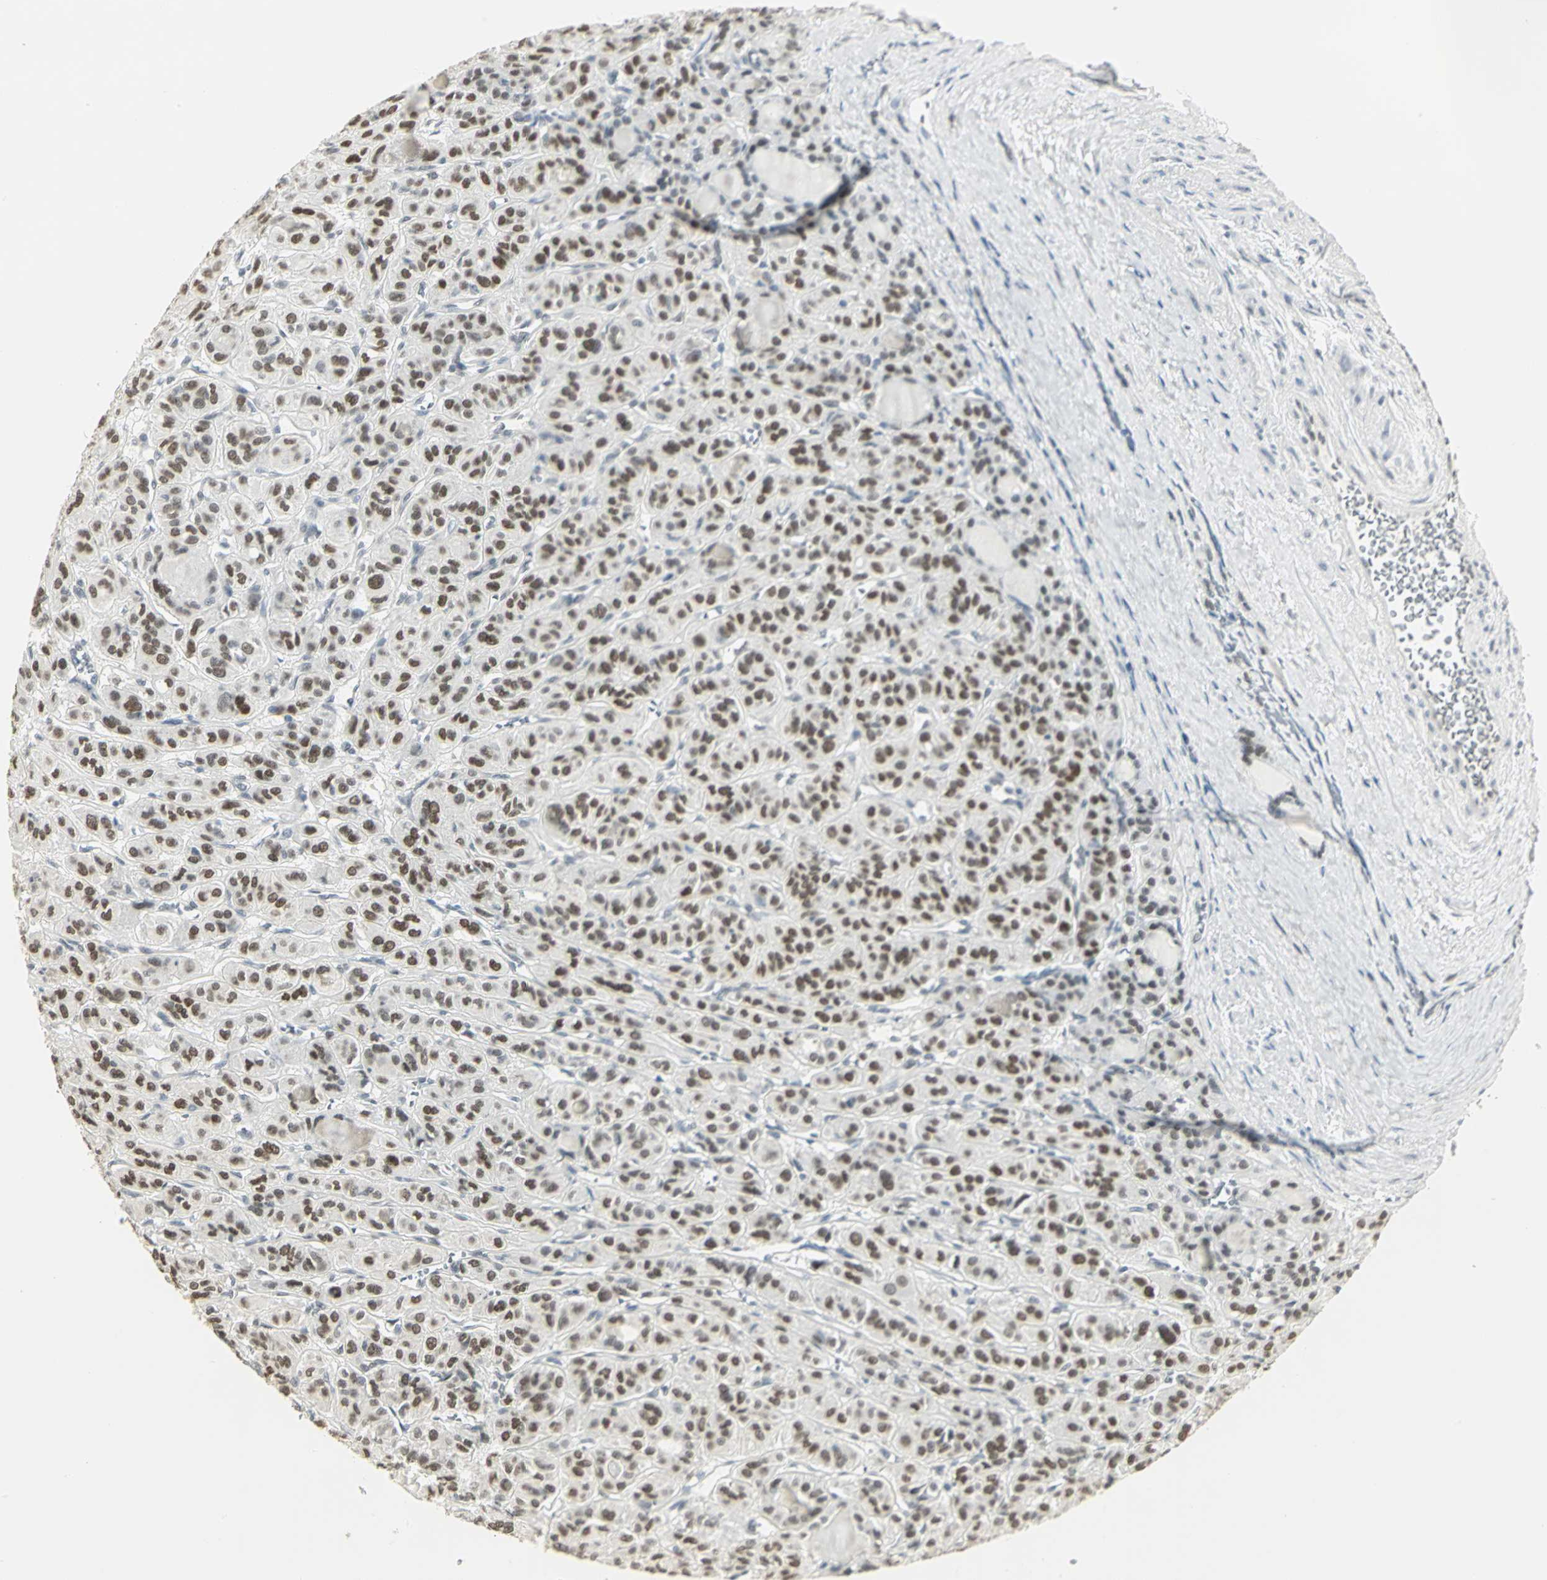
{"staining": {"intensity": "strong", "quantity": "25%-75%", "location": "nuclear"}, "tissue": "thyroid cancer", "cell_type": "Tumor cells", "image_type": "cancer", "snomed": [{"axis": "morphology", "description": "Follicular adenoma carcinoma, NOS"}, {"axis": "topography", "description": "Thyroid gland"}], "caption": "IHC (DAB) staining of thyroid follicular adenoma carcinoma demonstrates strong nuclear protein staining in about 25%-75% of tumor cells.", "gene": "CBX3", "patient": {"sex": "female", "age": 71}}